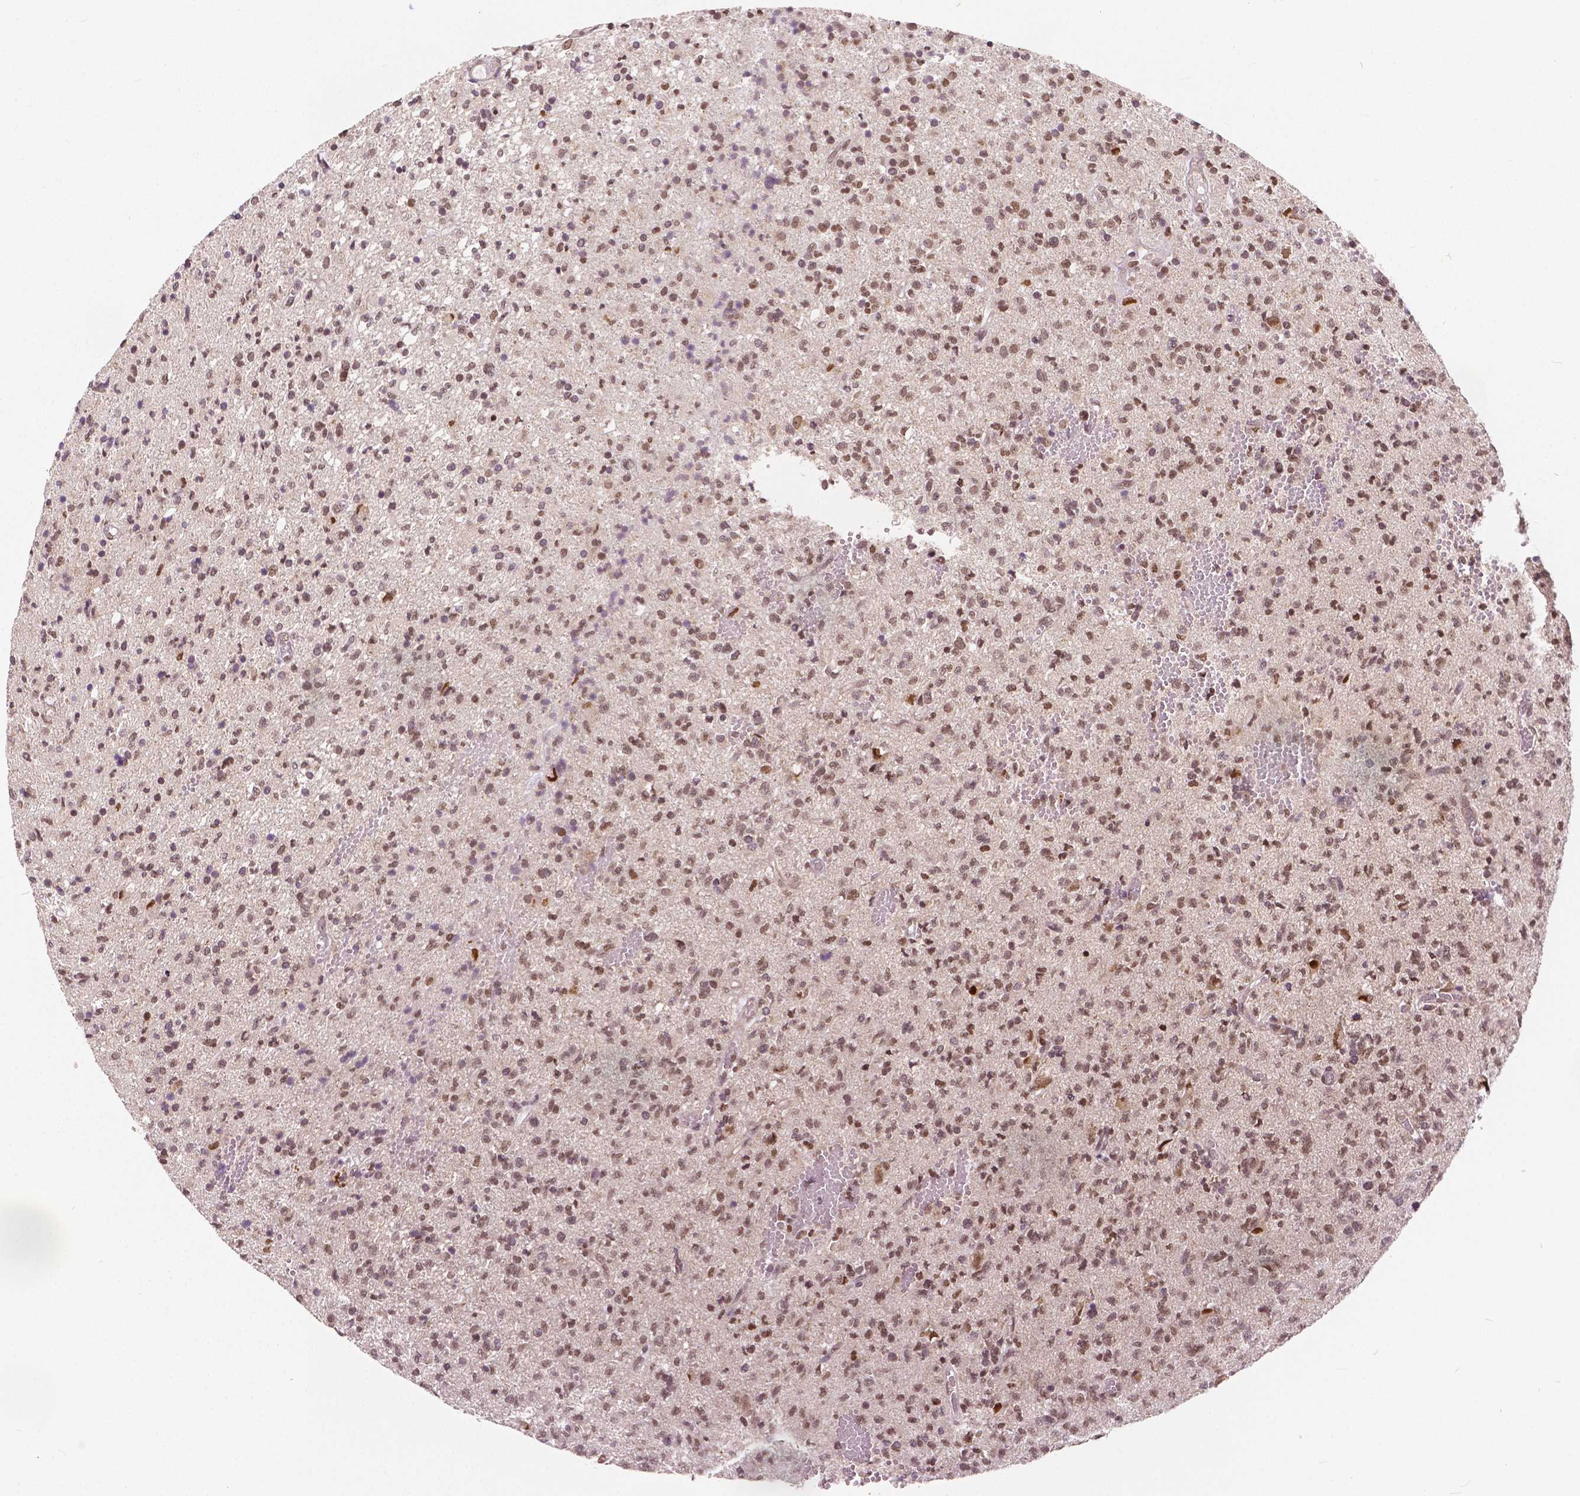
{"staining": {"intensity": "weak", "quantity": ">75%", "location": "nuclear"}, "tissue": "glioma", "cell_type": "Tumor cells", "image_type": "cancer", "snomed": [{"axis": "morphology", "description": "Glioma, malignant, Low grade"}, {"axis": "topography", "description": "Brain"}], "caption": "A histopathology image showing weak nuclear expression in approximately >75% of tumor cells in low-grade glioma (malignant), as visualized by brown immunohistochemical staining.", "gene": "HMBOX1", "patient": {"sex": "male", "age": 64}}